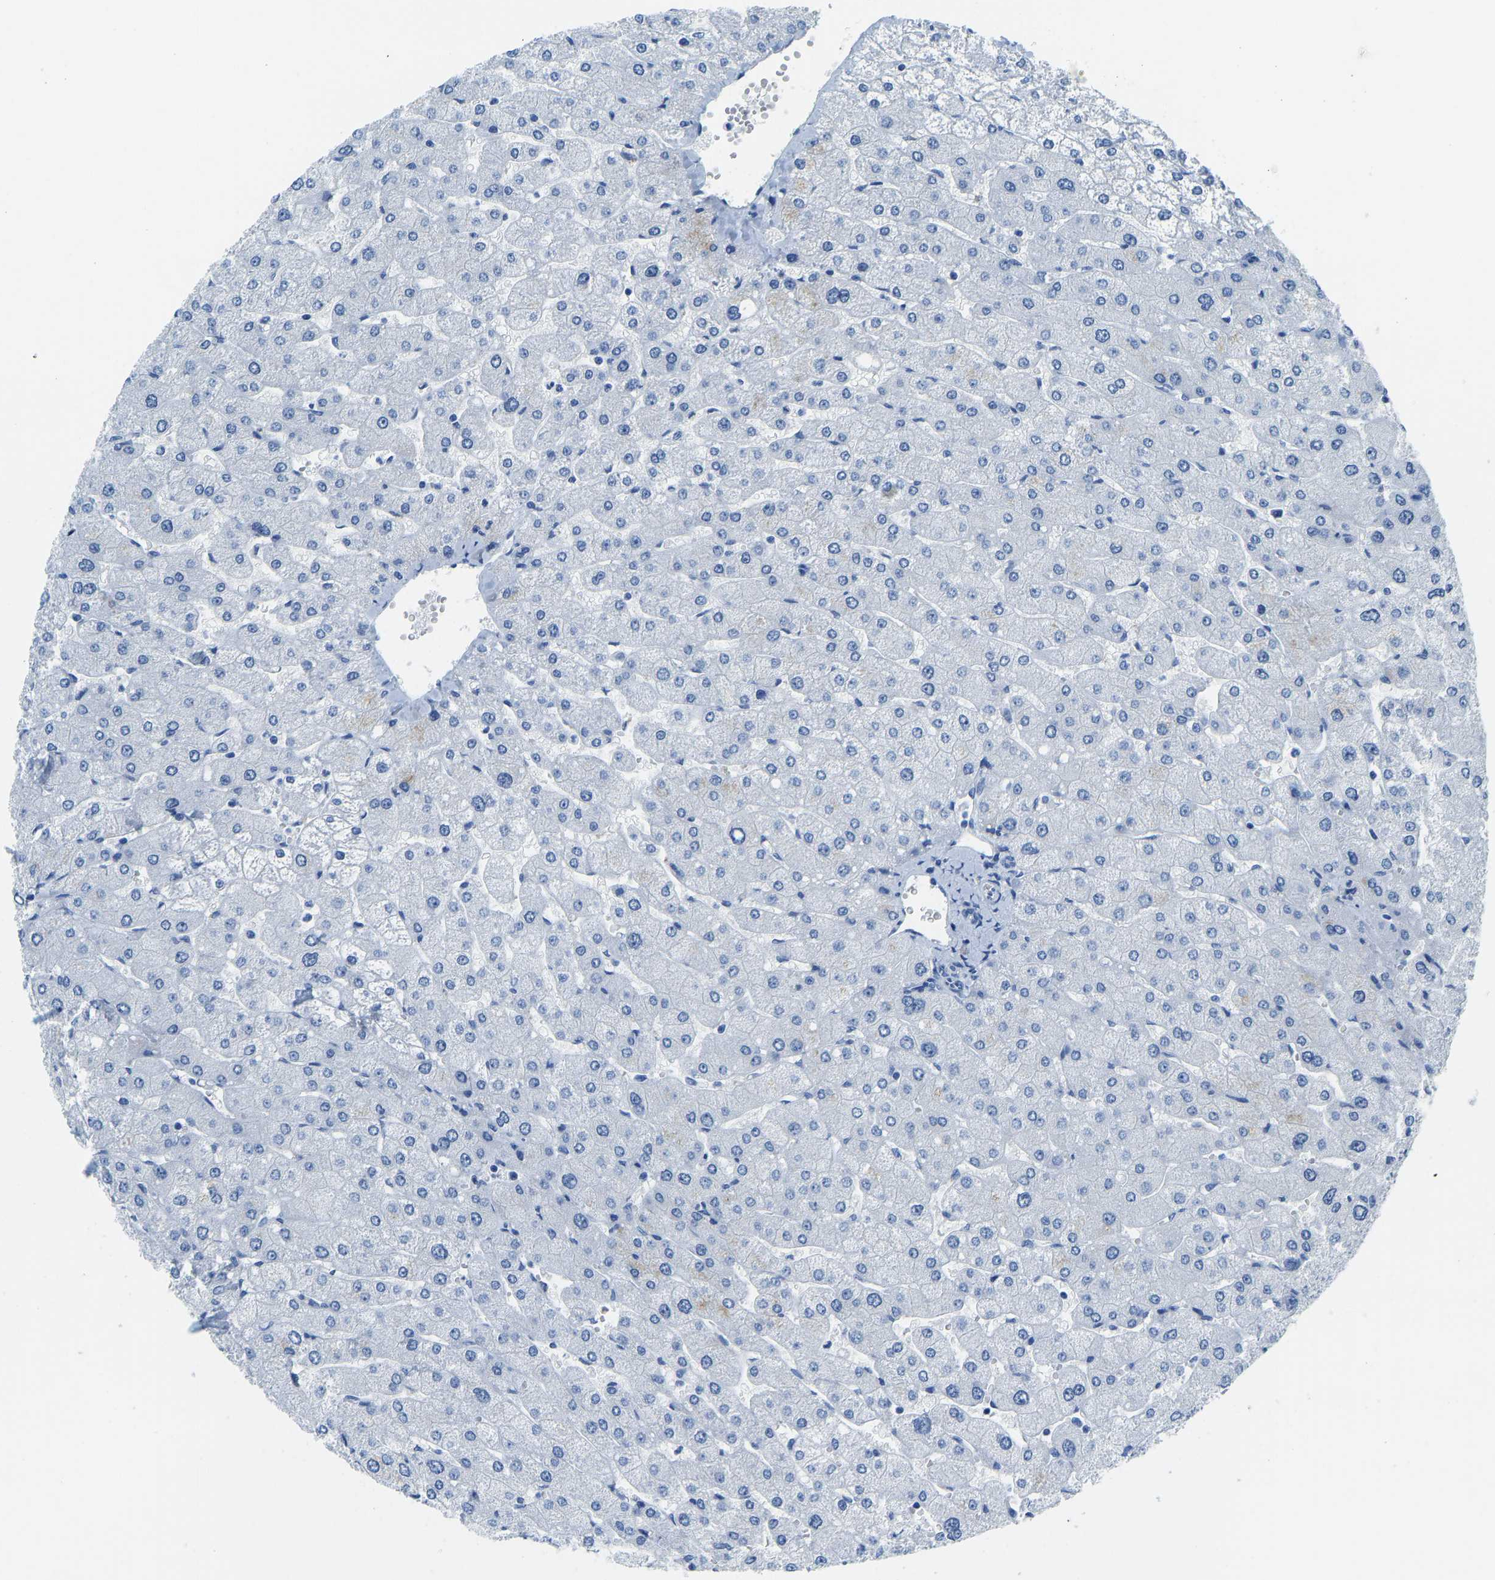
{"staining": {"intensity": "negative", "quantity": "none", "location": "none"}, "tissue": "liver", "cell_type": "Cholangiocytes", "image_type": "normal", "snomed": [{"axis": "morphology", "description": "Normal tissue, NOS"}, {"axis": "topography", "description": "Liver"}], "caption": "Immunohistochemistry (IHC) histopathology image of normal human liver stained for a protein (brown), which reveals no expression in cholangiocytes.", "gene": "SERPINB3", "patient": {"sex": "male", "age": 55}}